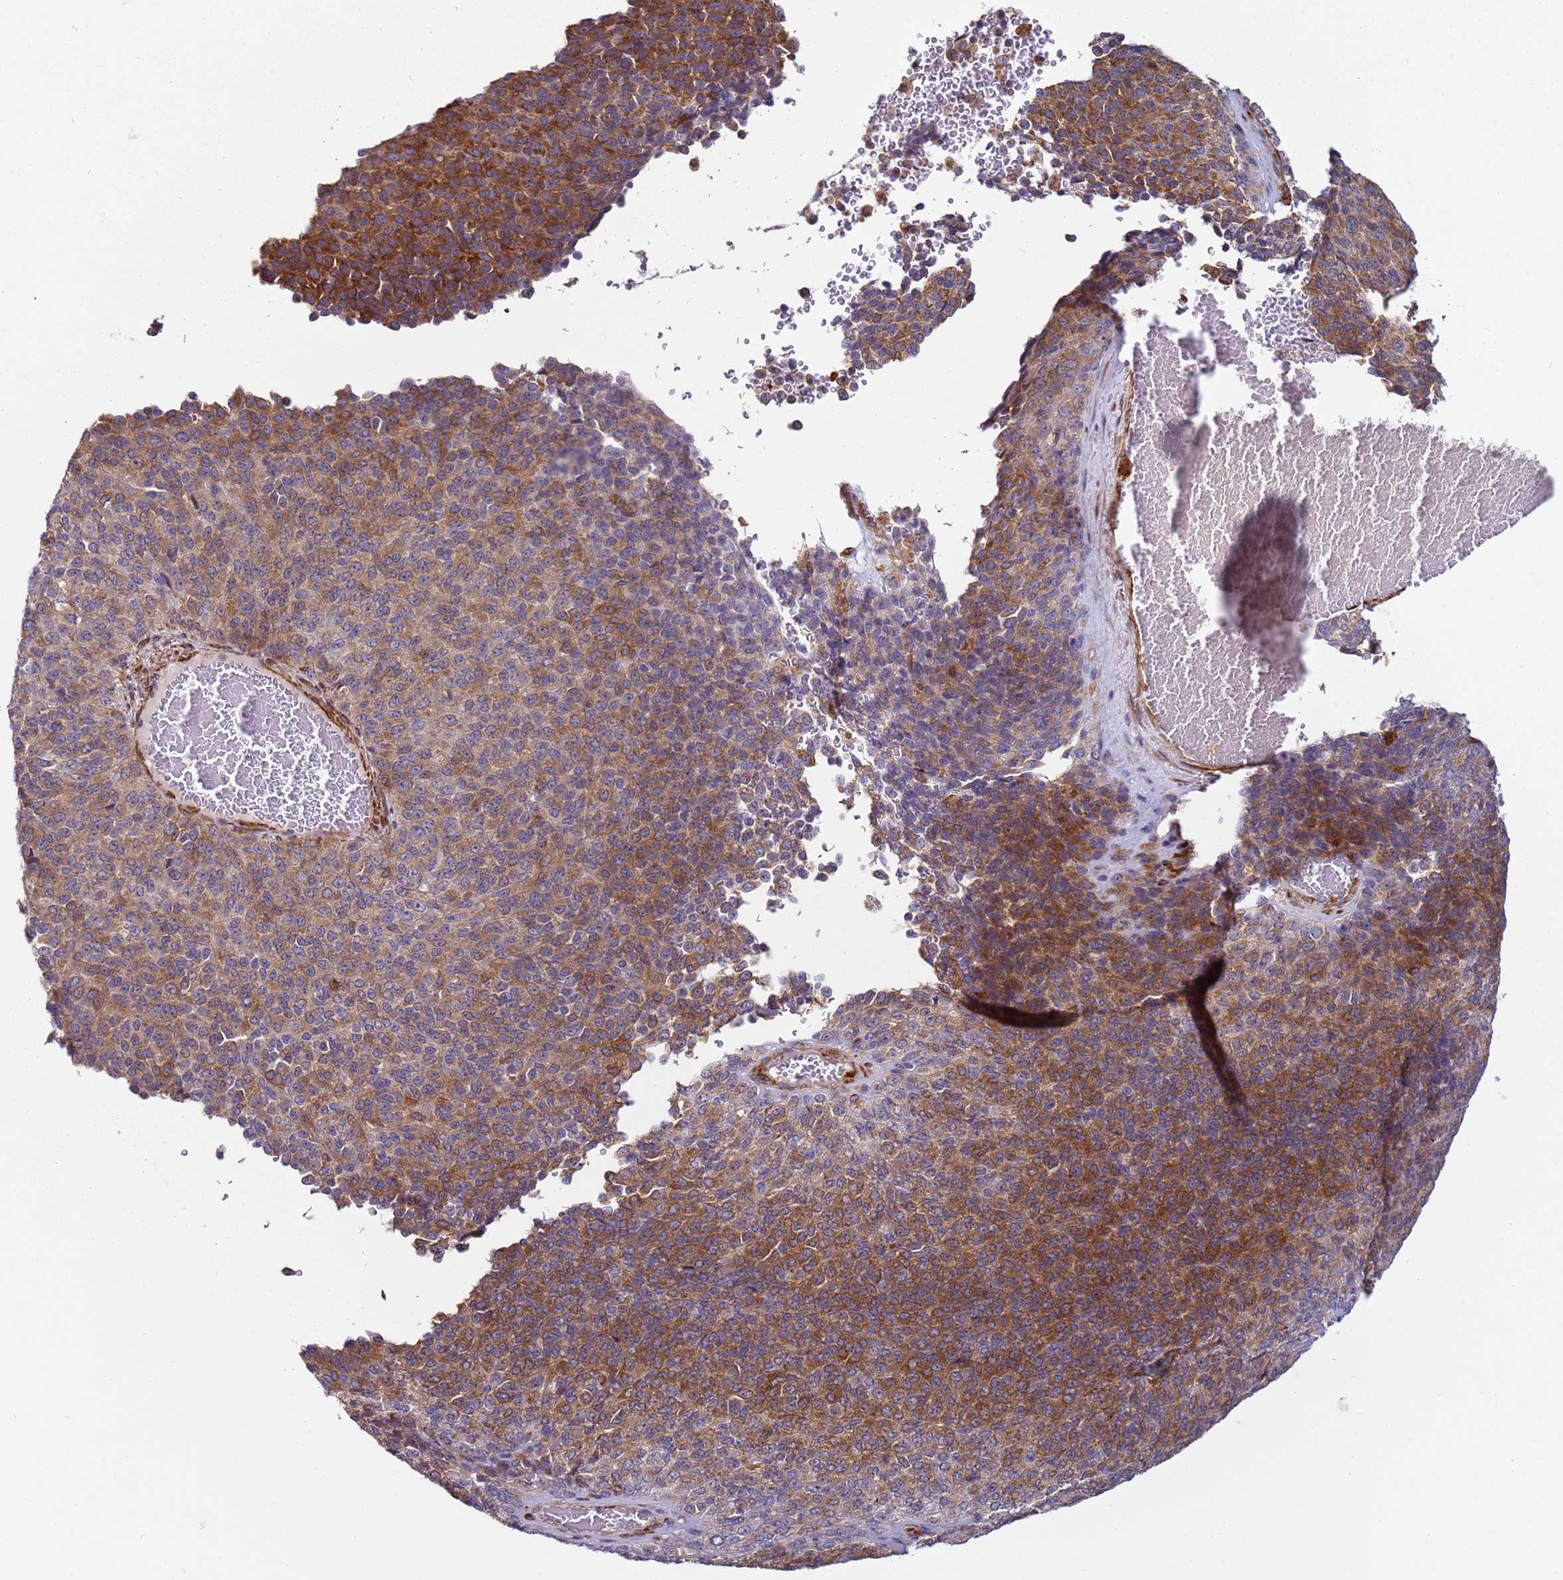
{"staining": {"intensity": "moderate", "quantity": ">75%", "location": "cytoplasmic/membranous"}, "tissue": "melanoma", "cell_type": "Tumor cells", "image_type": "cancer", "snomed": [{"axis": "morphology", "description": "Malignant melanoma, Metastatic site"}, {"axis": "topography", "description": "Brain"}], "caption": "Human melanoma stained for a protein (brown) reveals moderate cytoplasmic/membranous positive positivity in approximately >75% of tumor cells.", "gene": "SNAPC4", "patient": {"sex": "female", "age": 56}}